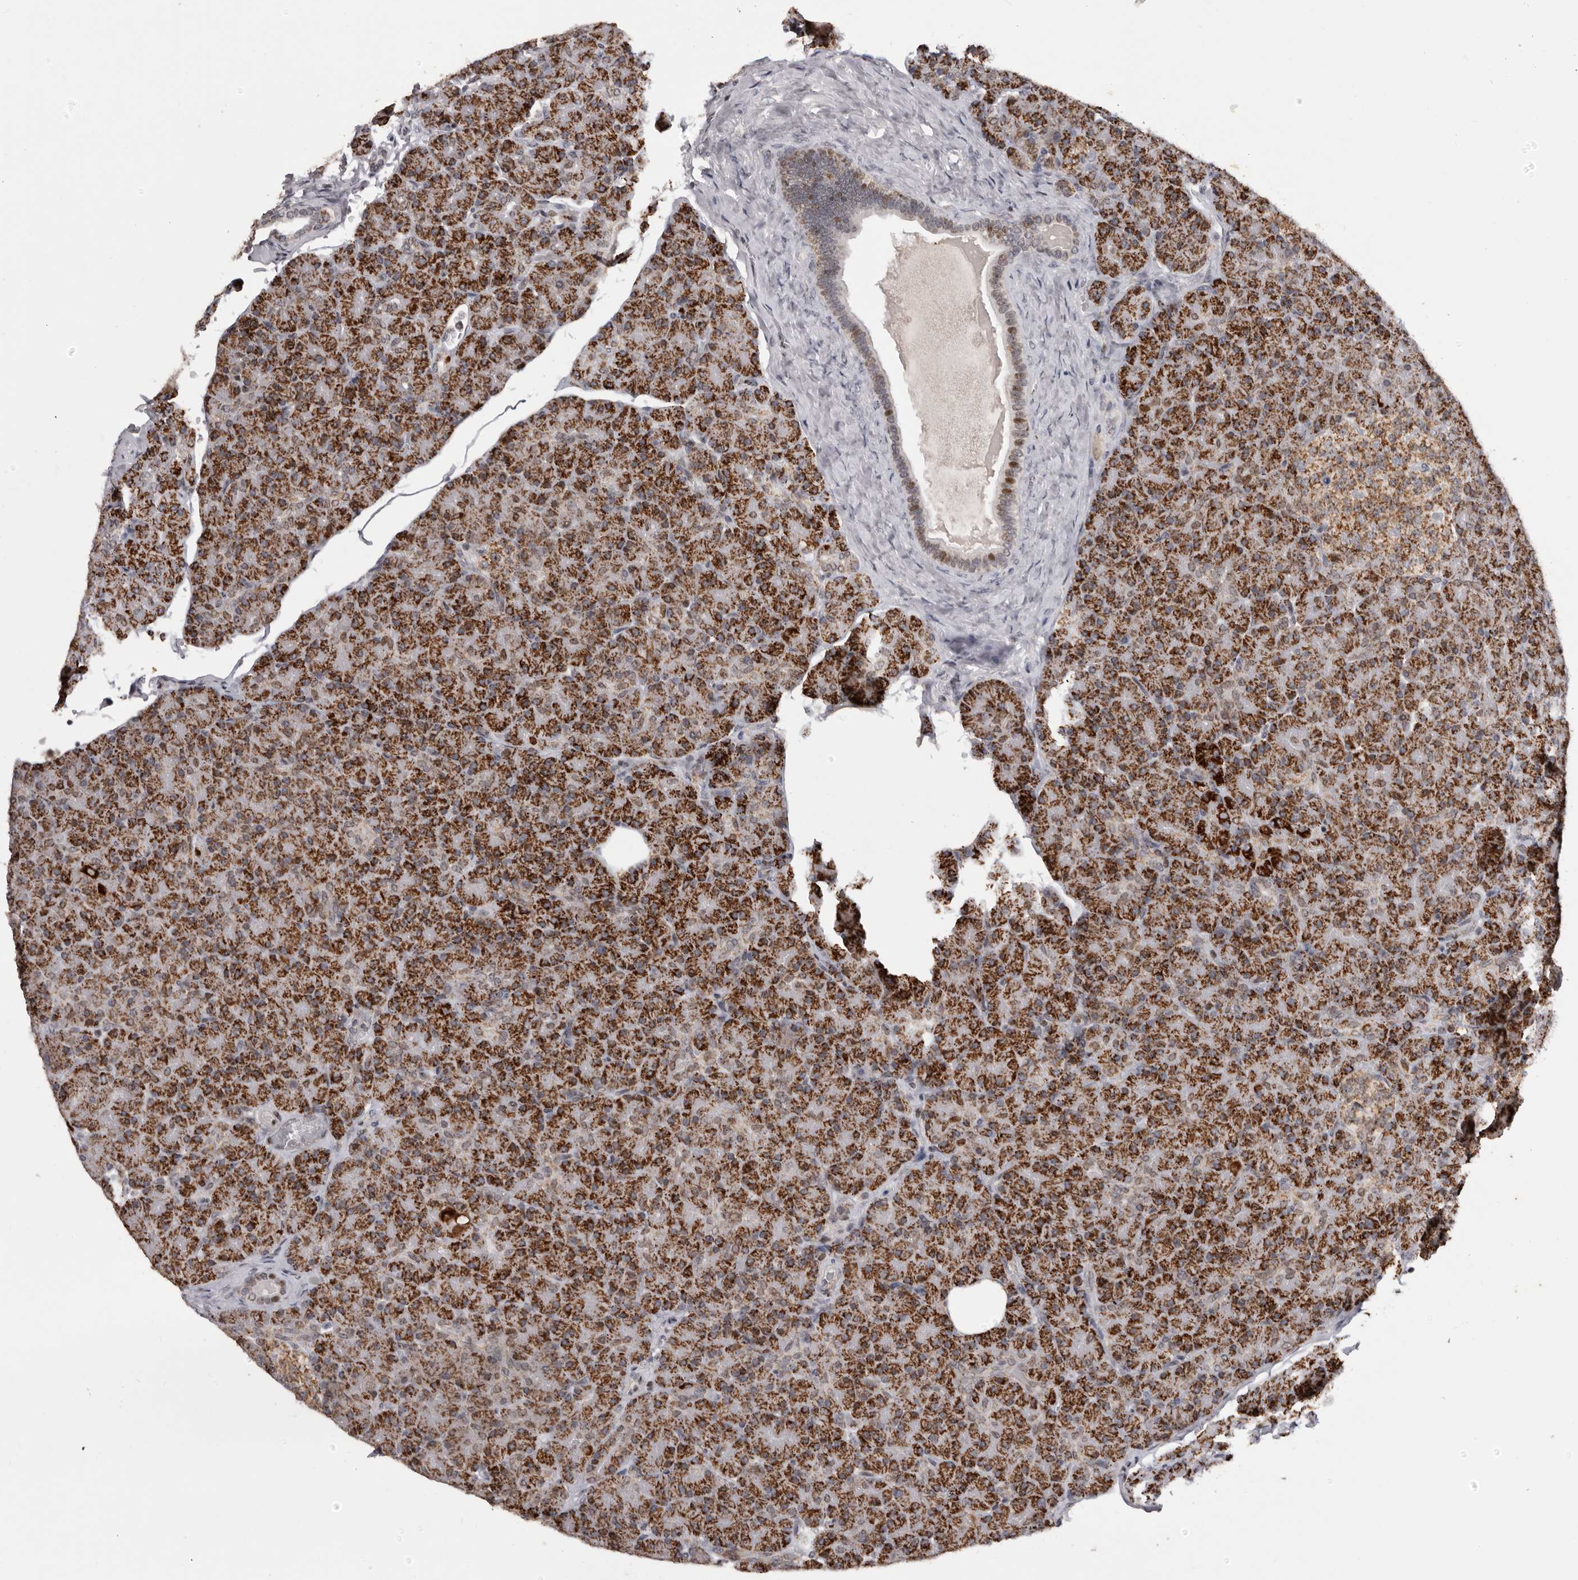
{"staining": {"intensity": "strong", "quantity": ">75%", "location": "cytoplasmic/membranous,nuclear"}, "tissue": "pancreas", "cell_type": "Exocrine glandular cells", "image_type": "normal", "snomed": [{"axis": "morphology", "description": "Normal tissue, NOS"}, {"axis": "topography", "description": "Pancreas"}], "caption": "Immunohistochemical staining of unremarkable human pancreas reveals strong cytoplasmic/membranous,nuclear protein expression in approximately >75% of exocrine glandular cells.", "gene": "C17orf99", "patient": {"sex": "female", "age": 43}}